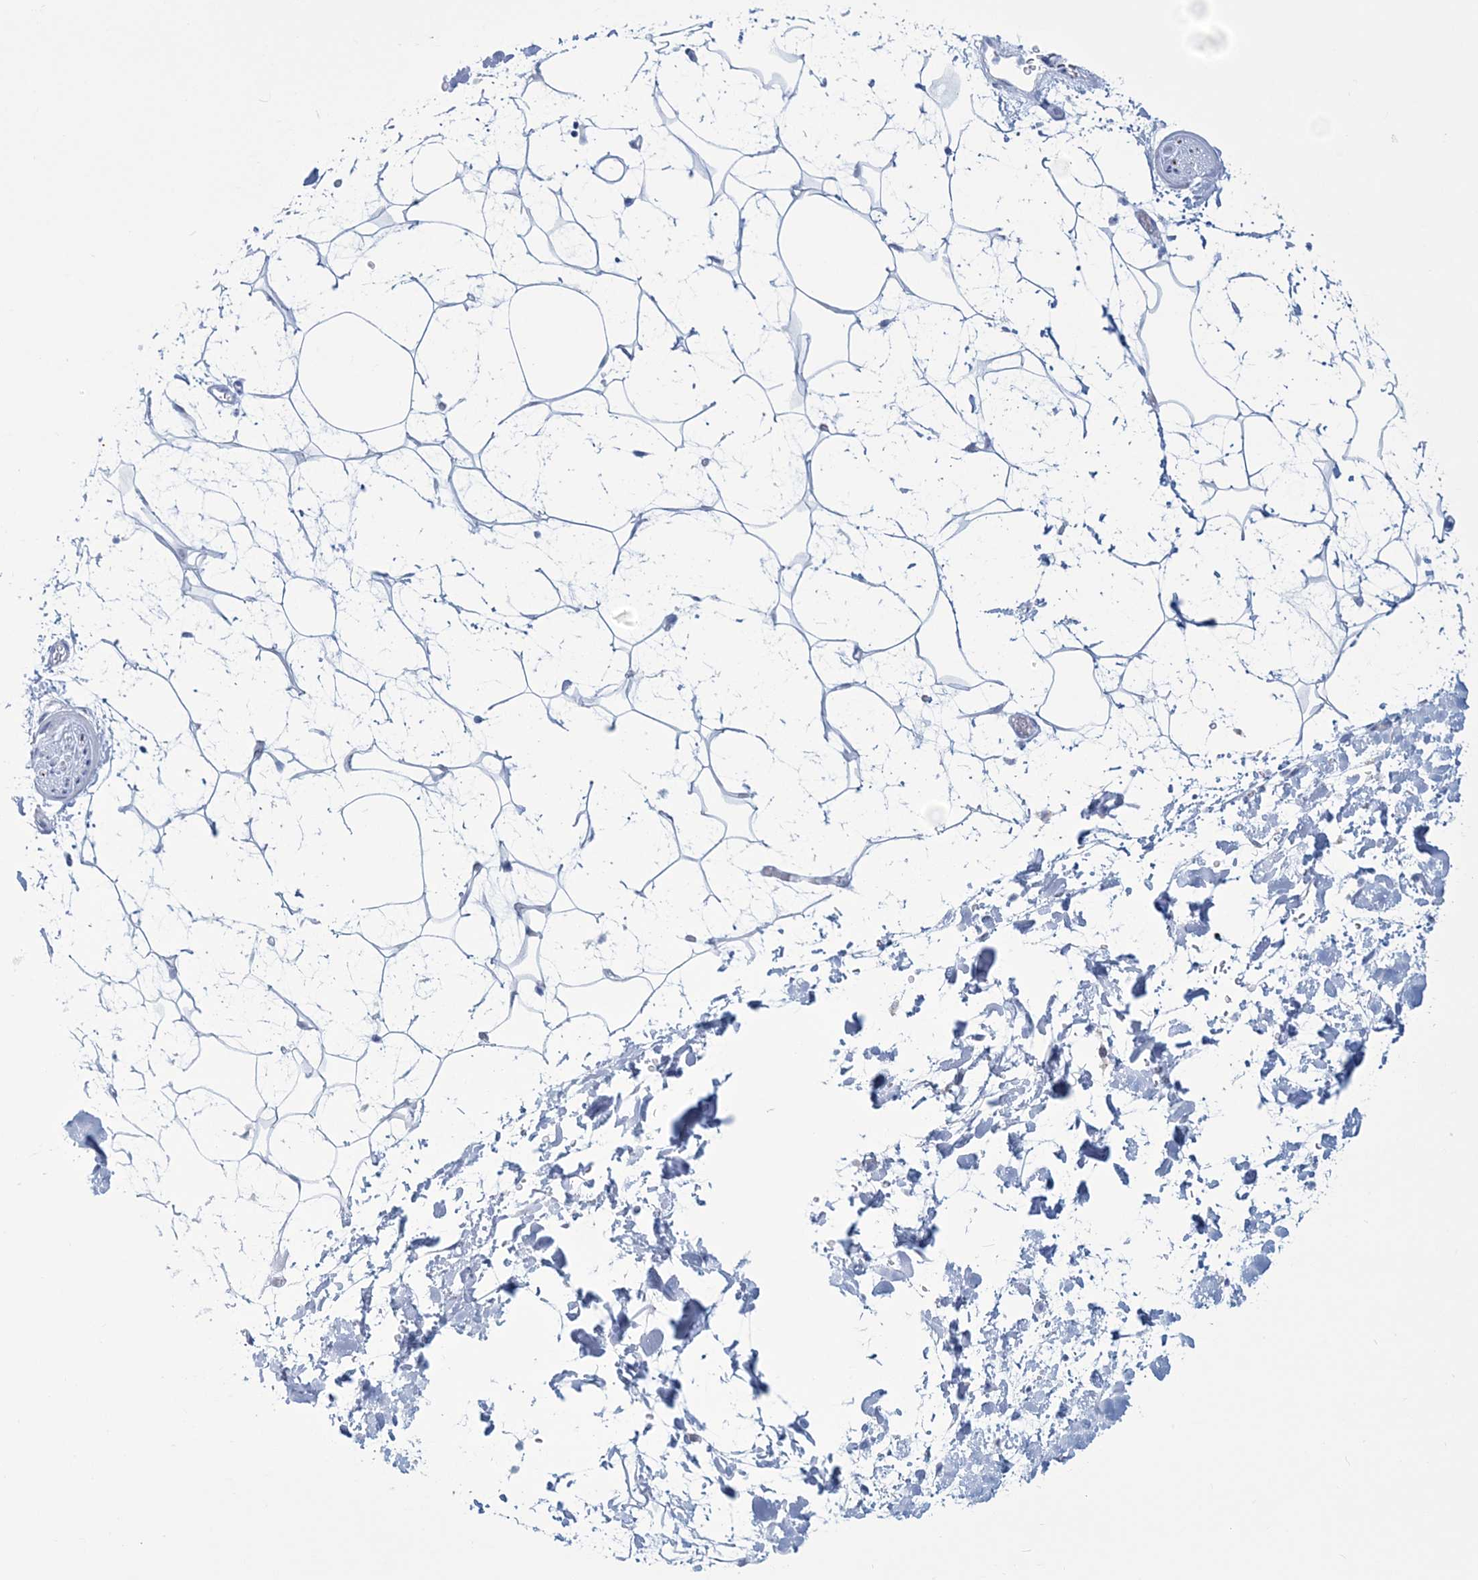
{"staining": {"intensity": "negative", "quantity": "none", "location": "none"}, "tissue": "adipose tissue", "cell_type": "Adipocytes", "image_type": "normal", "snomed": [{"axis": "morphology", "description": "Normal tissue, NOS"}, {"axis": "topography", "description": "Soft tissue"}], "caption": "High power microscopy micrograph of an IHC image of benign adipose tissue, revealing no significant positivity in adipocytes.", "gene": "DPCD", "patient": {"sex": "male", "age": 72}}